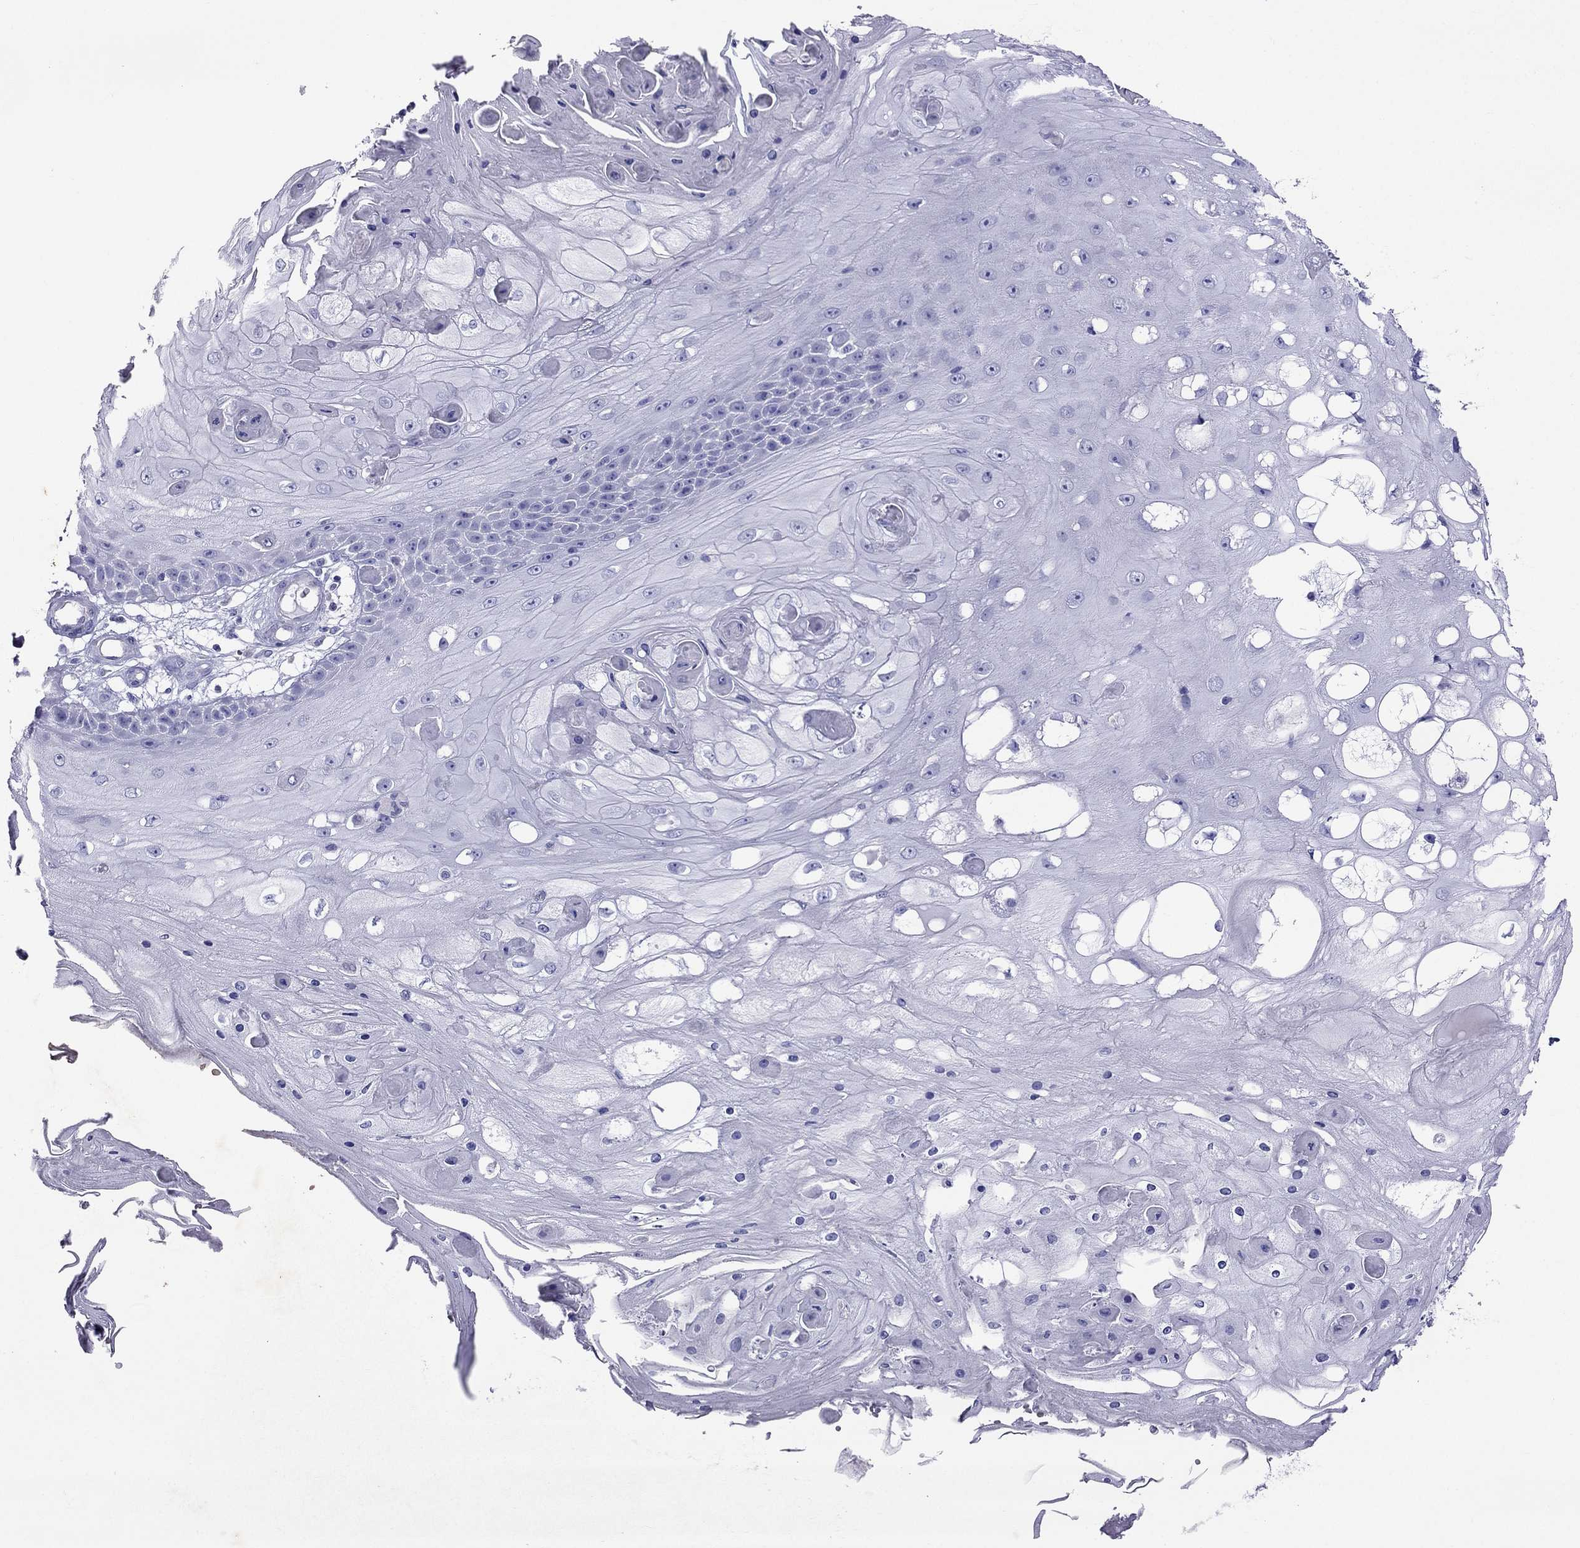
{"staining": {"intensity": "negative", "quantity": "none", "location": "none"}, "tissue": "skin cancer", "cell_type": "Tumor cells", "image_type": "cancer", "snomed": [{"axis": "morphology", "description": "Squamous cell carcinoma, NOS"}, {"axis": "topography", "description": "Skin"}], "caption": "Image shows no significant protein staining in tumor cells of skin squamous cell carcinoma.", "gene": "TDRD1", "patient": {"sex": "male", "age": 70}}